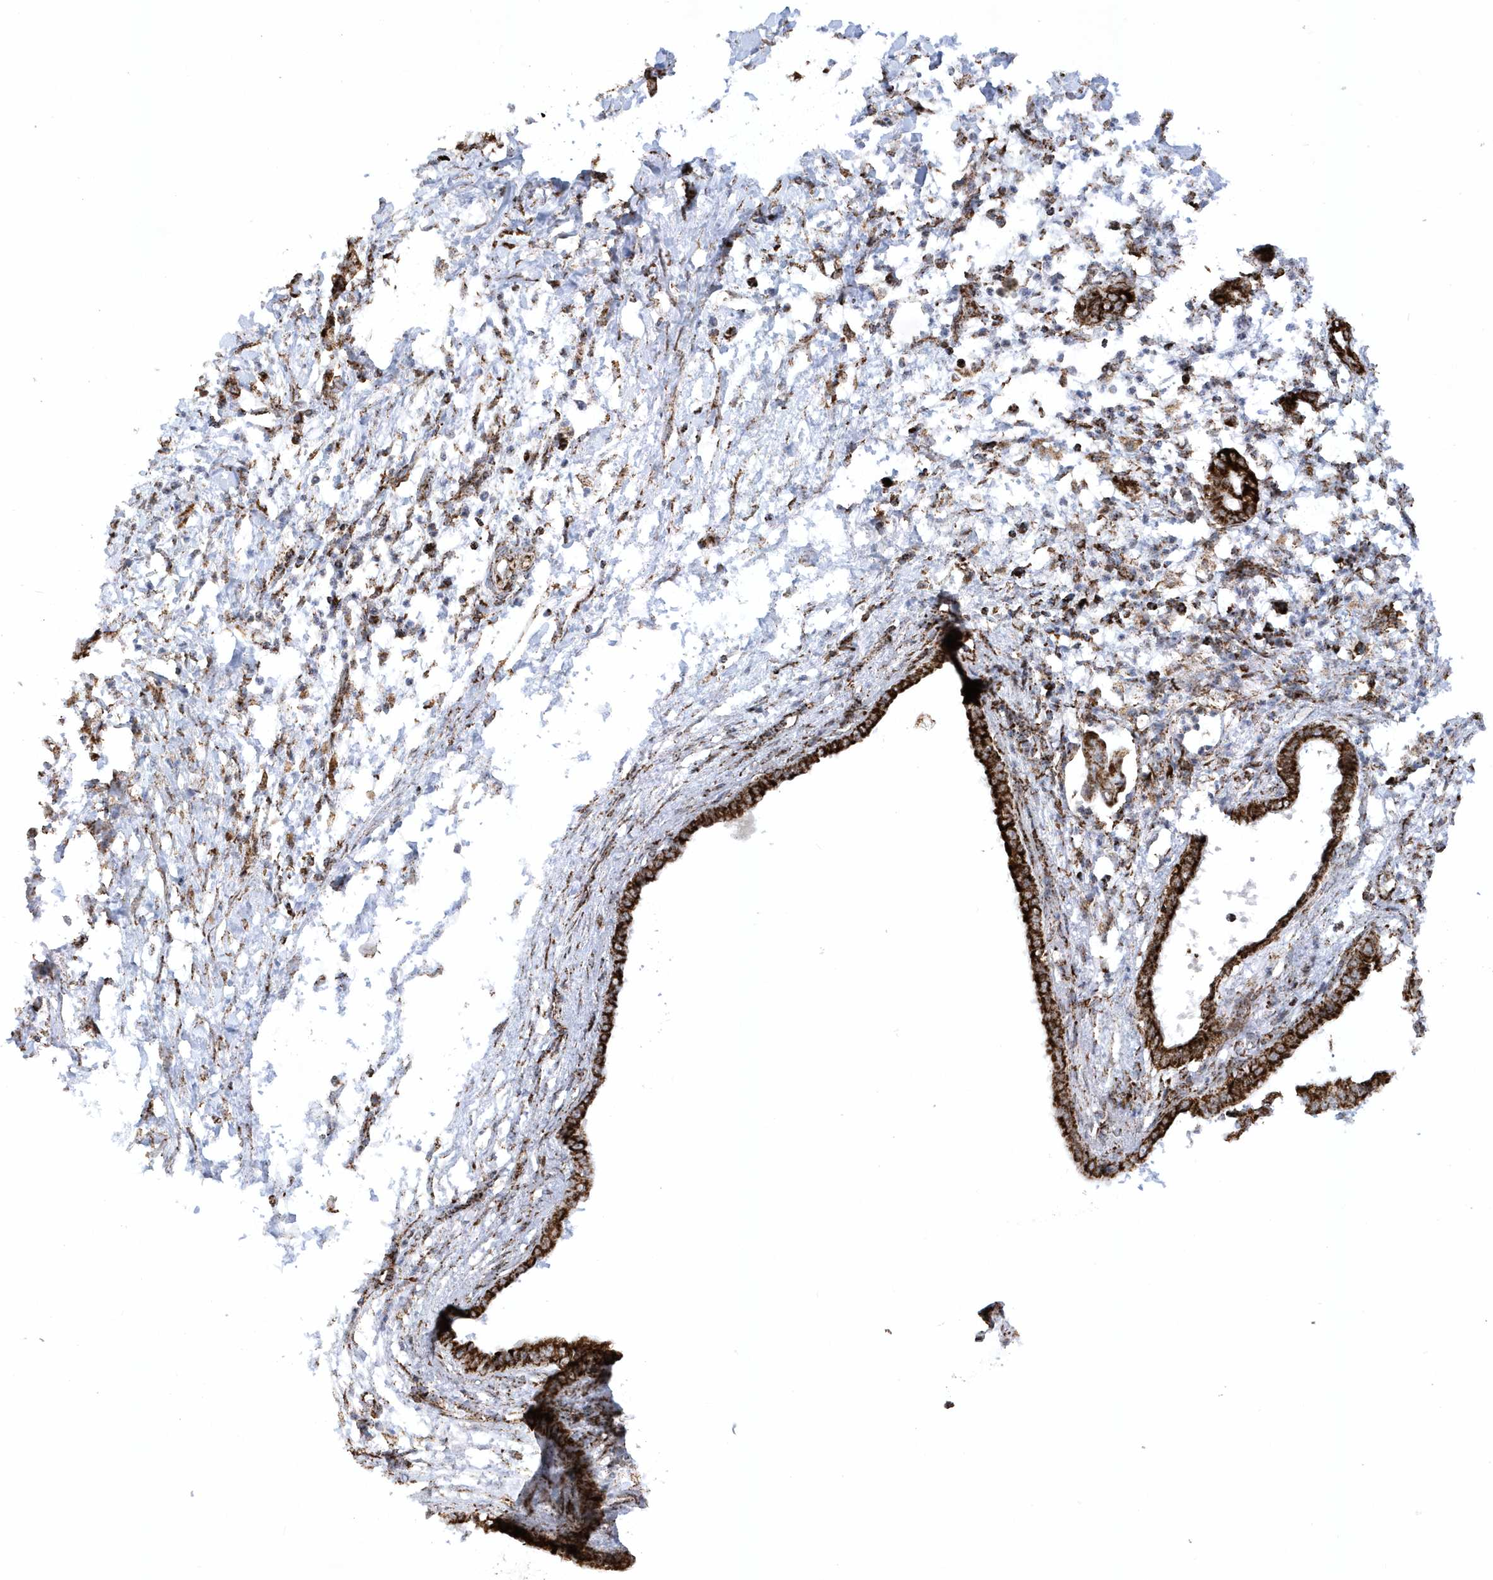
{"staining": {"intensity": "strong", "quantity": ">75%", "location": "cytoplasmic/membranous"}, "tissue": "pancreatic cancer", "cell_type": "Tumor cells", "image_type": "cancer", "snomed": [{"axis": "morphology", "description": "Adenocarcinoma, NOS"}, {"axis": "topography", "description": "Pancreas"}], "caption": "Approximately >75% of tumor cells in human pancreatic adenocarcinoma demonstrate strong cytoplasmic/membranous protein positivity as visualized by brown immunohistochemical staining.", "gene": "CRY2", "patient": {"sex": "female", "age": 55}}